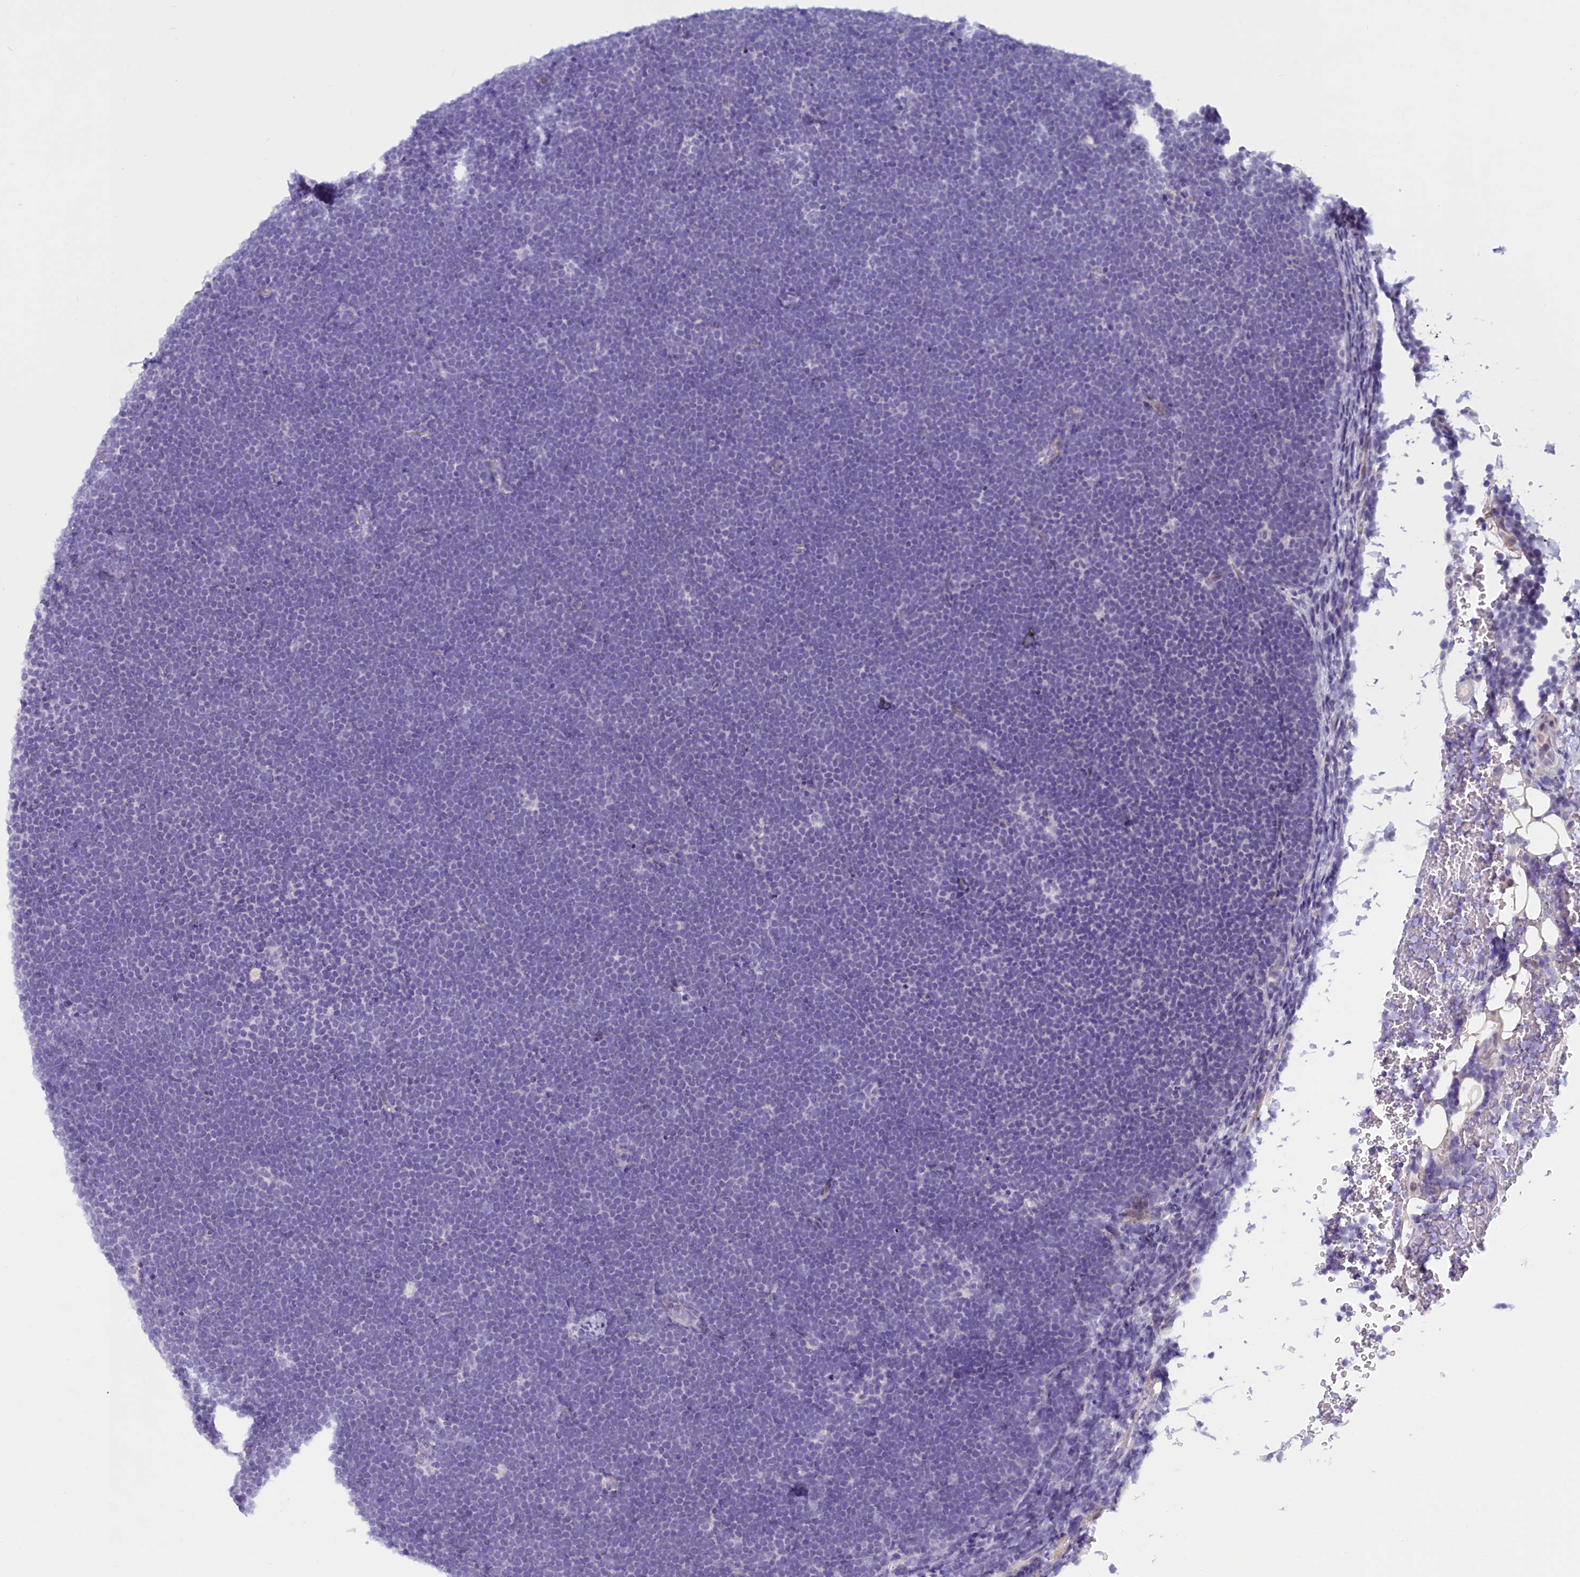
{"staining": {"intensity": "negative", "quantity": "none", "location": "none"}, "tissue": "lymphoma", "cell_type": "Tumor cells", "image_type": "cancer", "snomed": [{"axis": "morphology", "description": "Malignant lymphoma, non-Hodgkin's type, High grade"}, {"axis": "topography", "description": "Lymph node"}], "caption": "Immunohistochemical staining of human malignant lymphoma, non-Hodgkin's type (high-grade) shows no significant staining in tumor cells.", "gene": "RTTN", "patient": {"sex": "male", "age": 13}}